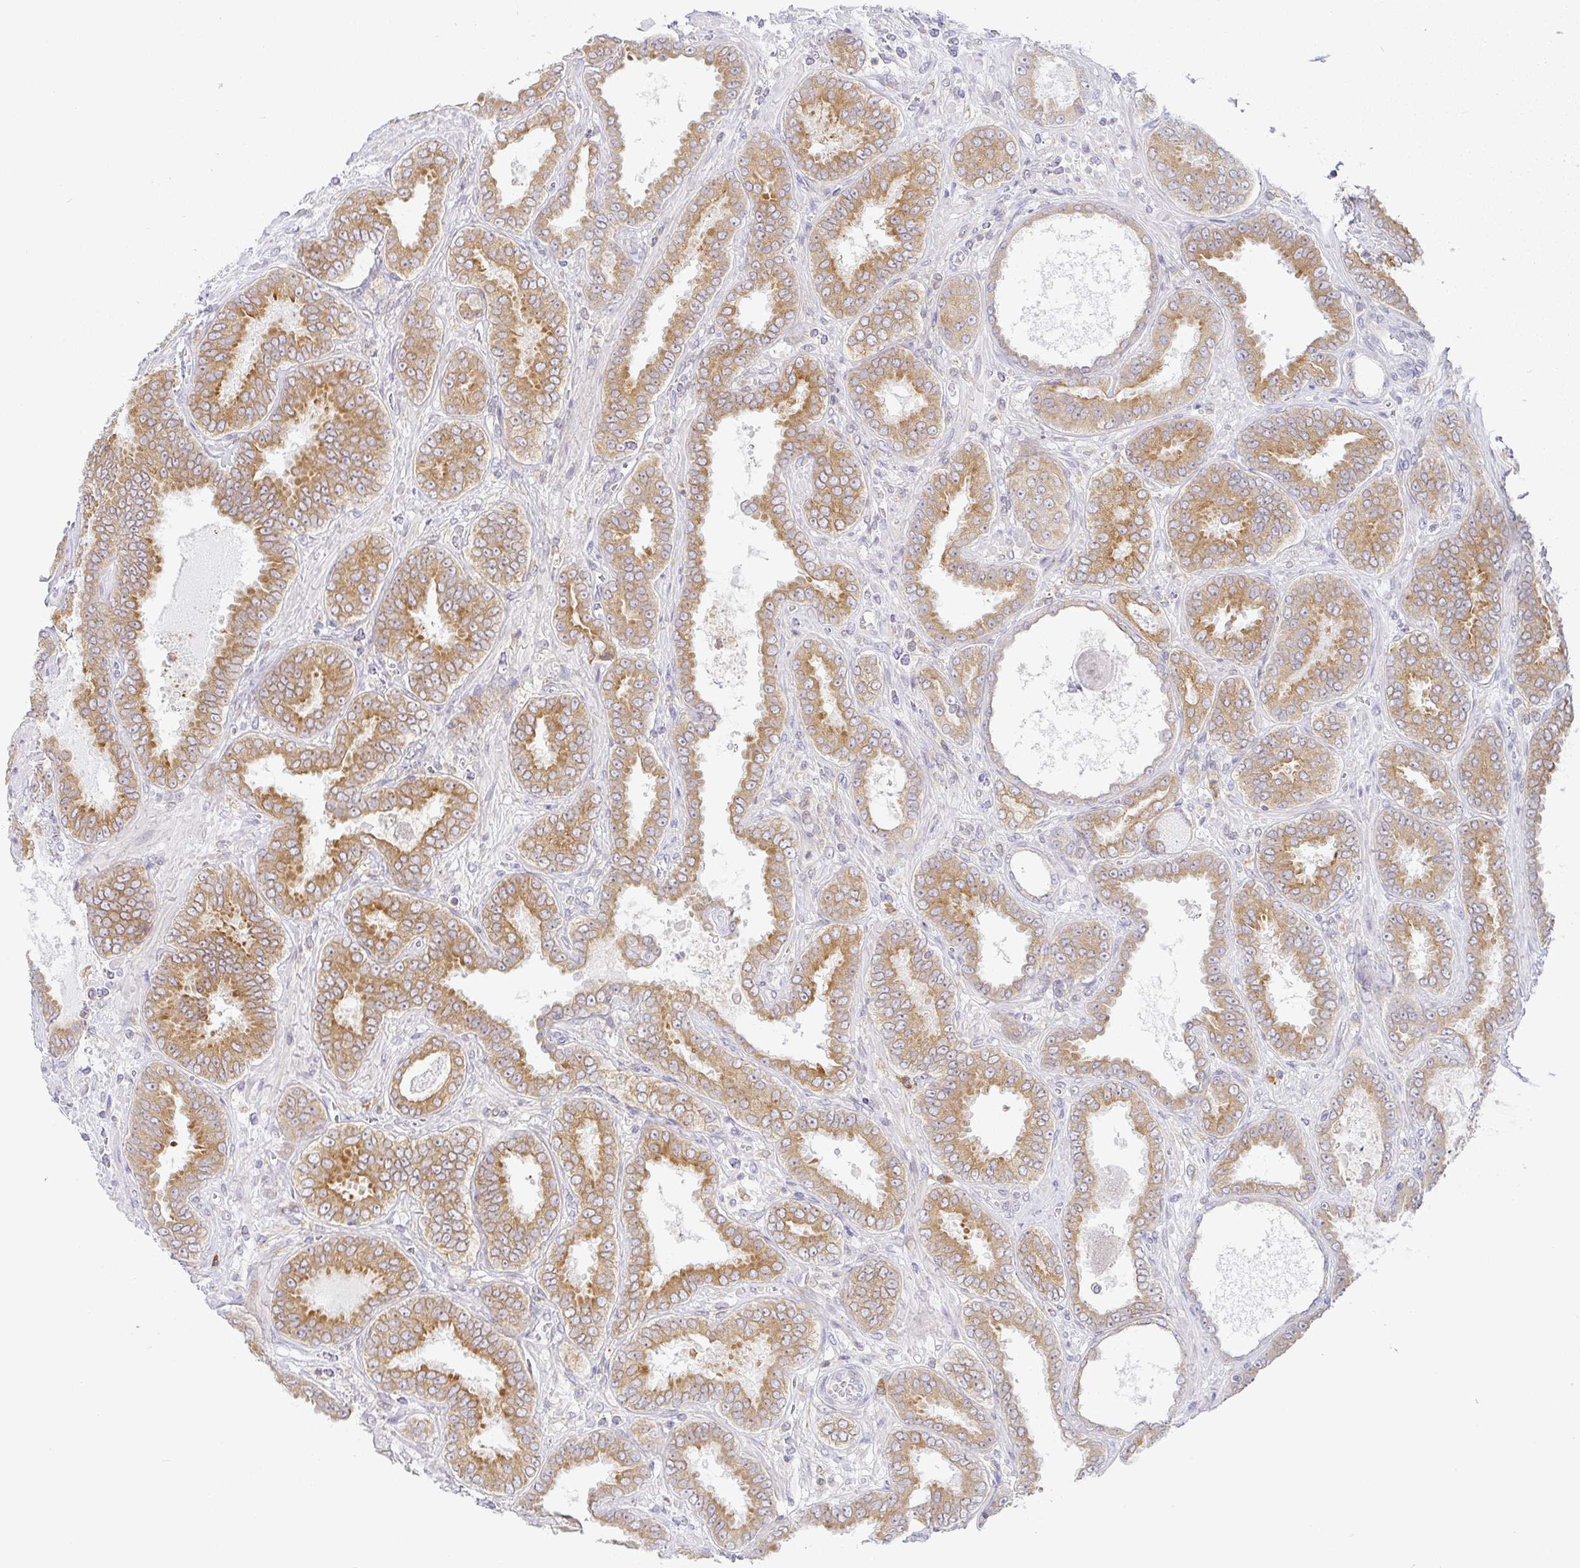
{"staining": {"intensity": "moderate", "quantity": "25%-75%", "location": "cytoplasmic/membranous"}, "tissue": "prostate cancer", "cell_type": "Tumor cells", "image_type": "cancer", "snomed": [{"axis": "morphology", "description": "Adenocarcinoma, High grade"}, {"axis": "topography", "description": "Prostate"}], "caption": "A brown stain labels moderate cytoplasmic/membranous expression of a protein in prostate adenocarcinoma (high-grade) tumor cells. (brown staining indicates protein expression, while blue staining denotes nuclei).", "gene": "DERL2", "patient": {"sex": "male", "age": 72}}